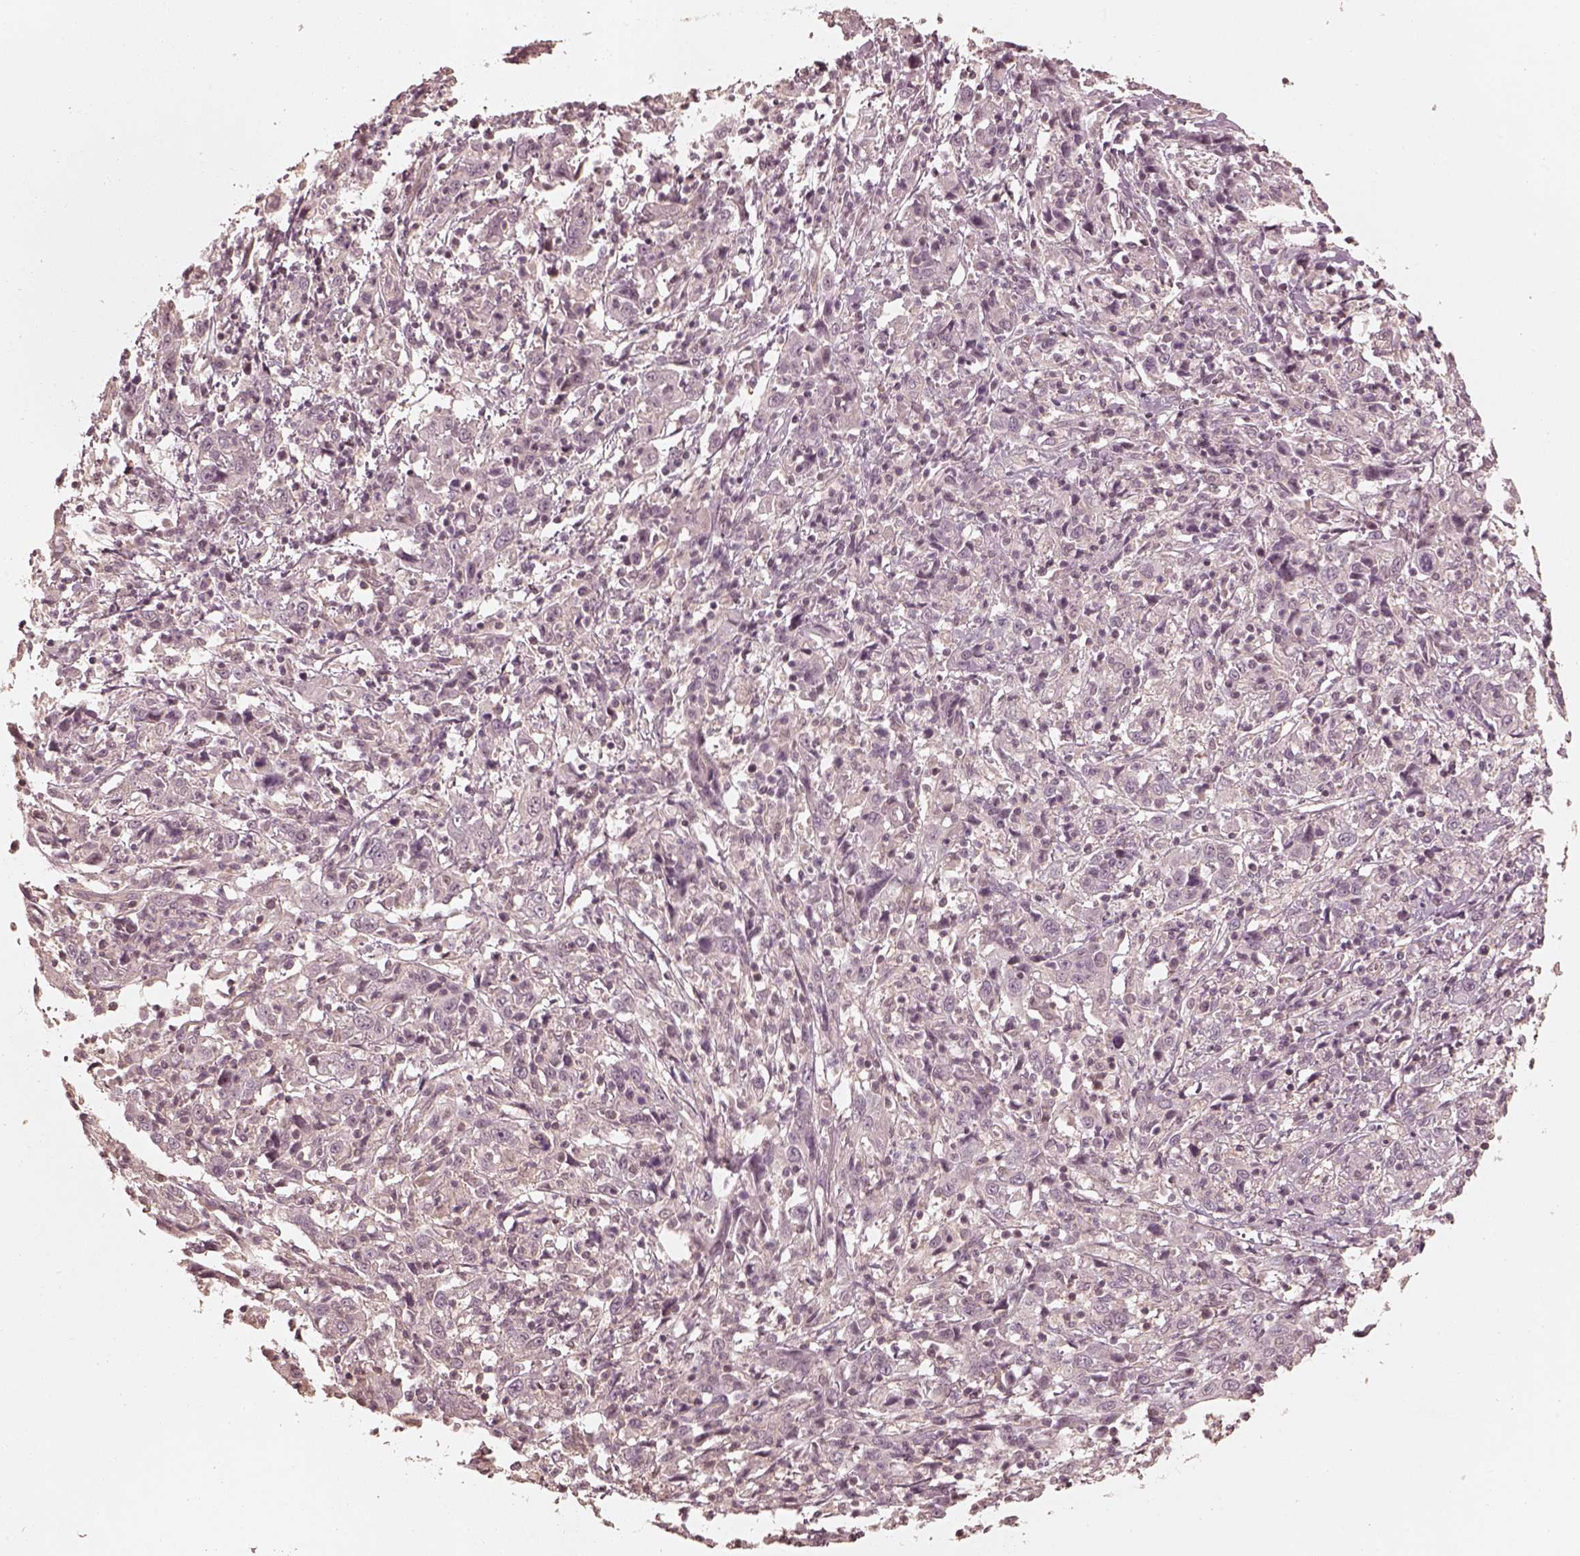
{"staining": {"intensity": "negative", "quantity": "none", "location": "none"}, "tissue": "cervical cancer", "cell_type": "Tumor cells", "image_type": "cancer", "snomed": [{"axis": "morphology", "description": "Squamous cell carcinoma, NOS"}, {"axis": "topography", "description": "Cervix"}], "caption": "Human cervical cancer (squamous cell carcinoma) stained for a protein using immunohistochemistry reveals no positivity in tumor cells.", "gene": "KIF5C", "patient": {"sex": "female", "age": 46}}